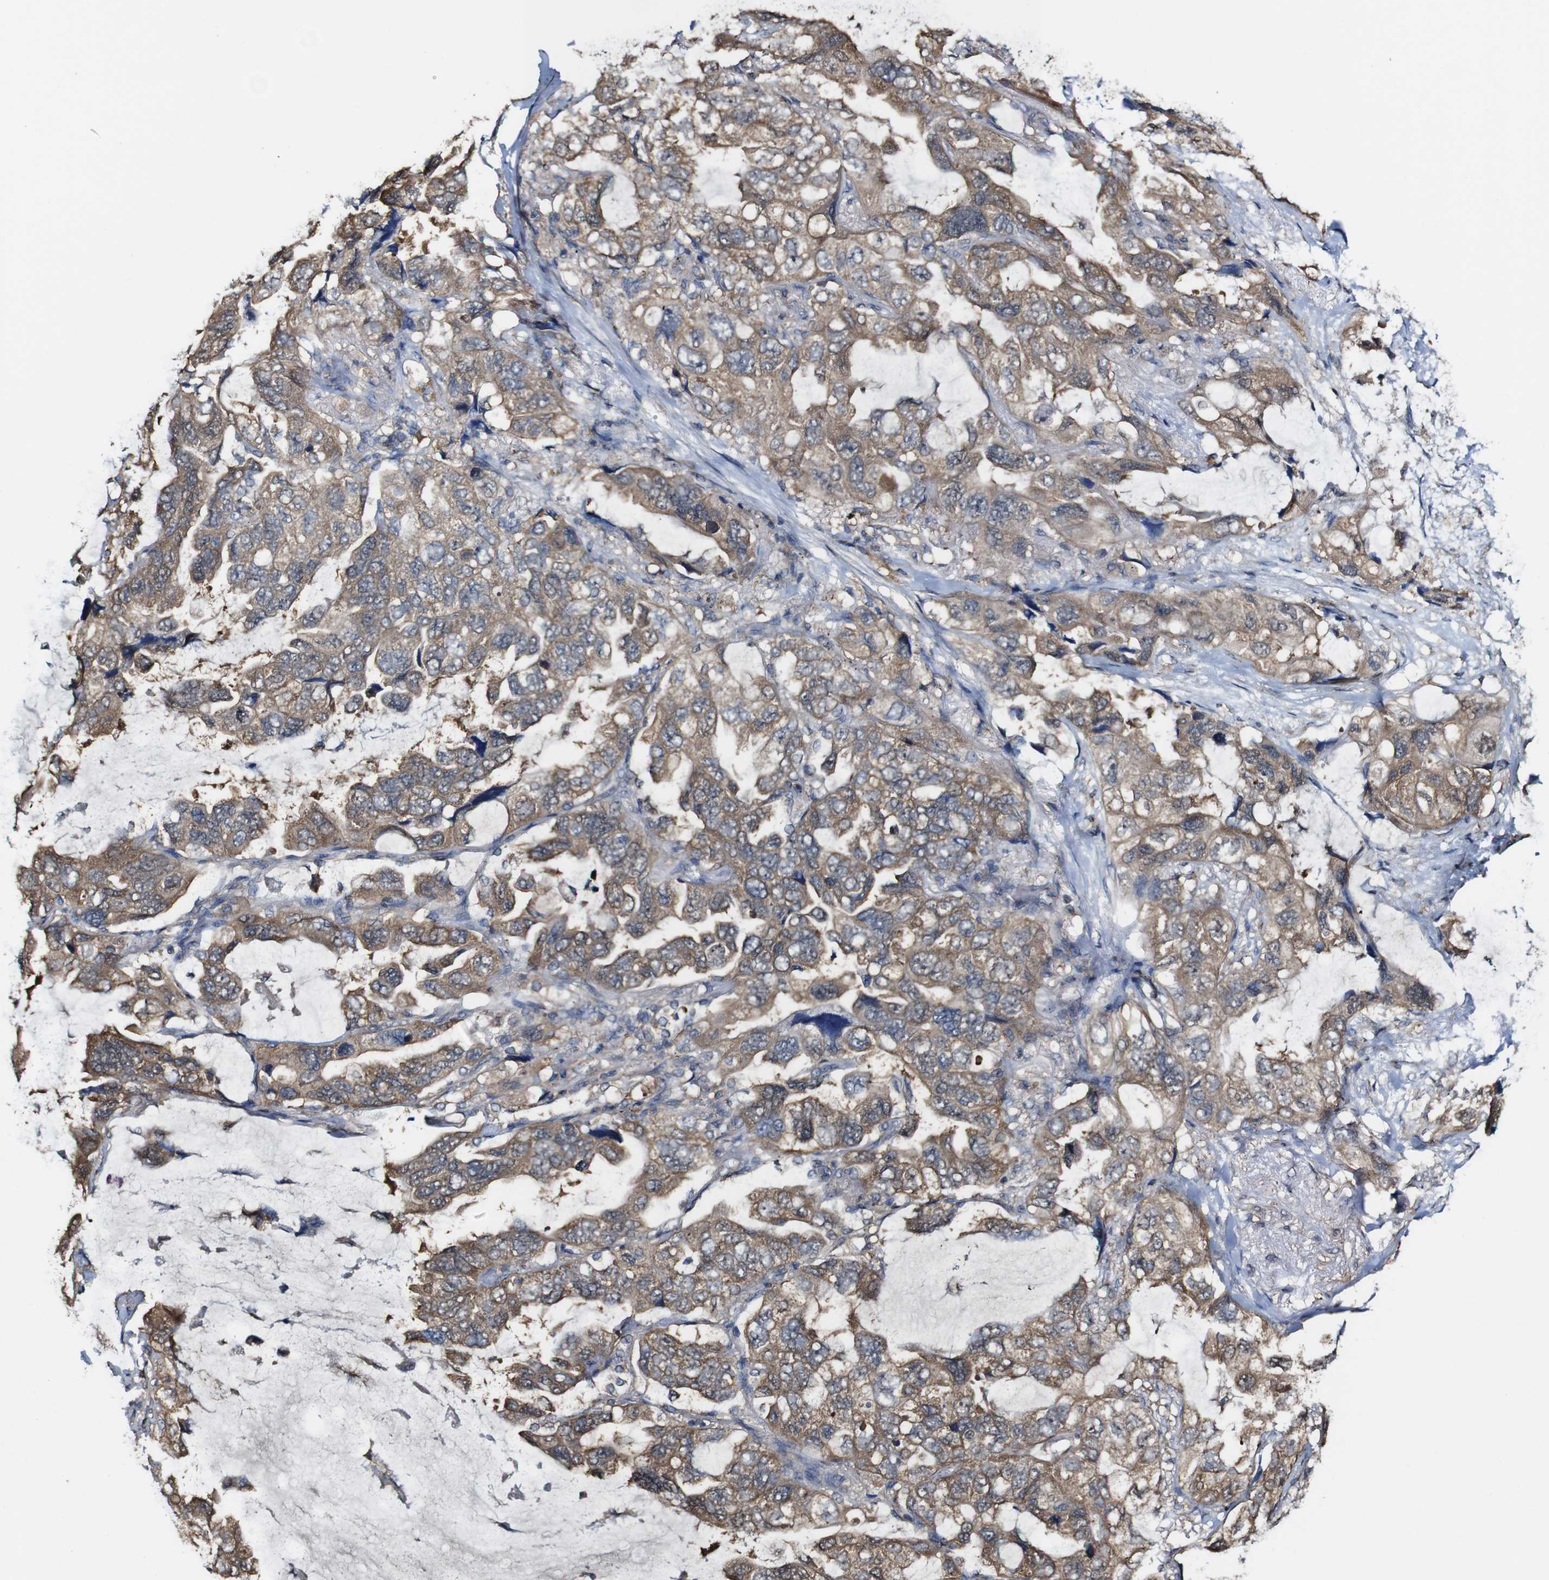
{"staining": {"intensity": "moderate", "quantity": ">75%", "location": "cytoplasmic/membranous"}, "tissue": "lung cancer", "cell_type": "Tumor cells", "image_type": "cancer", "snomed": [{"axis": "morphology", "description": "Squamous cell carcinoma, NOS"}, {"axis": "topography", "description": "Lung"}], "caption": "Immunohistochemical staining of lung cancer reveals medium levels of moderate cytoplasmic/membranous protein expression in about >75% of tumor cells. The staining was performed using DAB (3,3'-diaminobenzidine) to visualize the protein expression in brown, while the nuclei were stained in blue with hematoxylin (Magnification: 20x).", "gene": "PTPRR", "patient": {"sex": "female", "age": 73}}